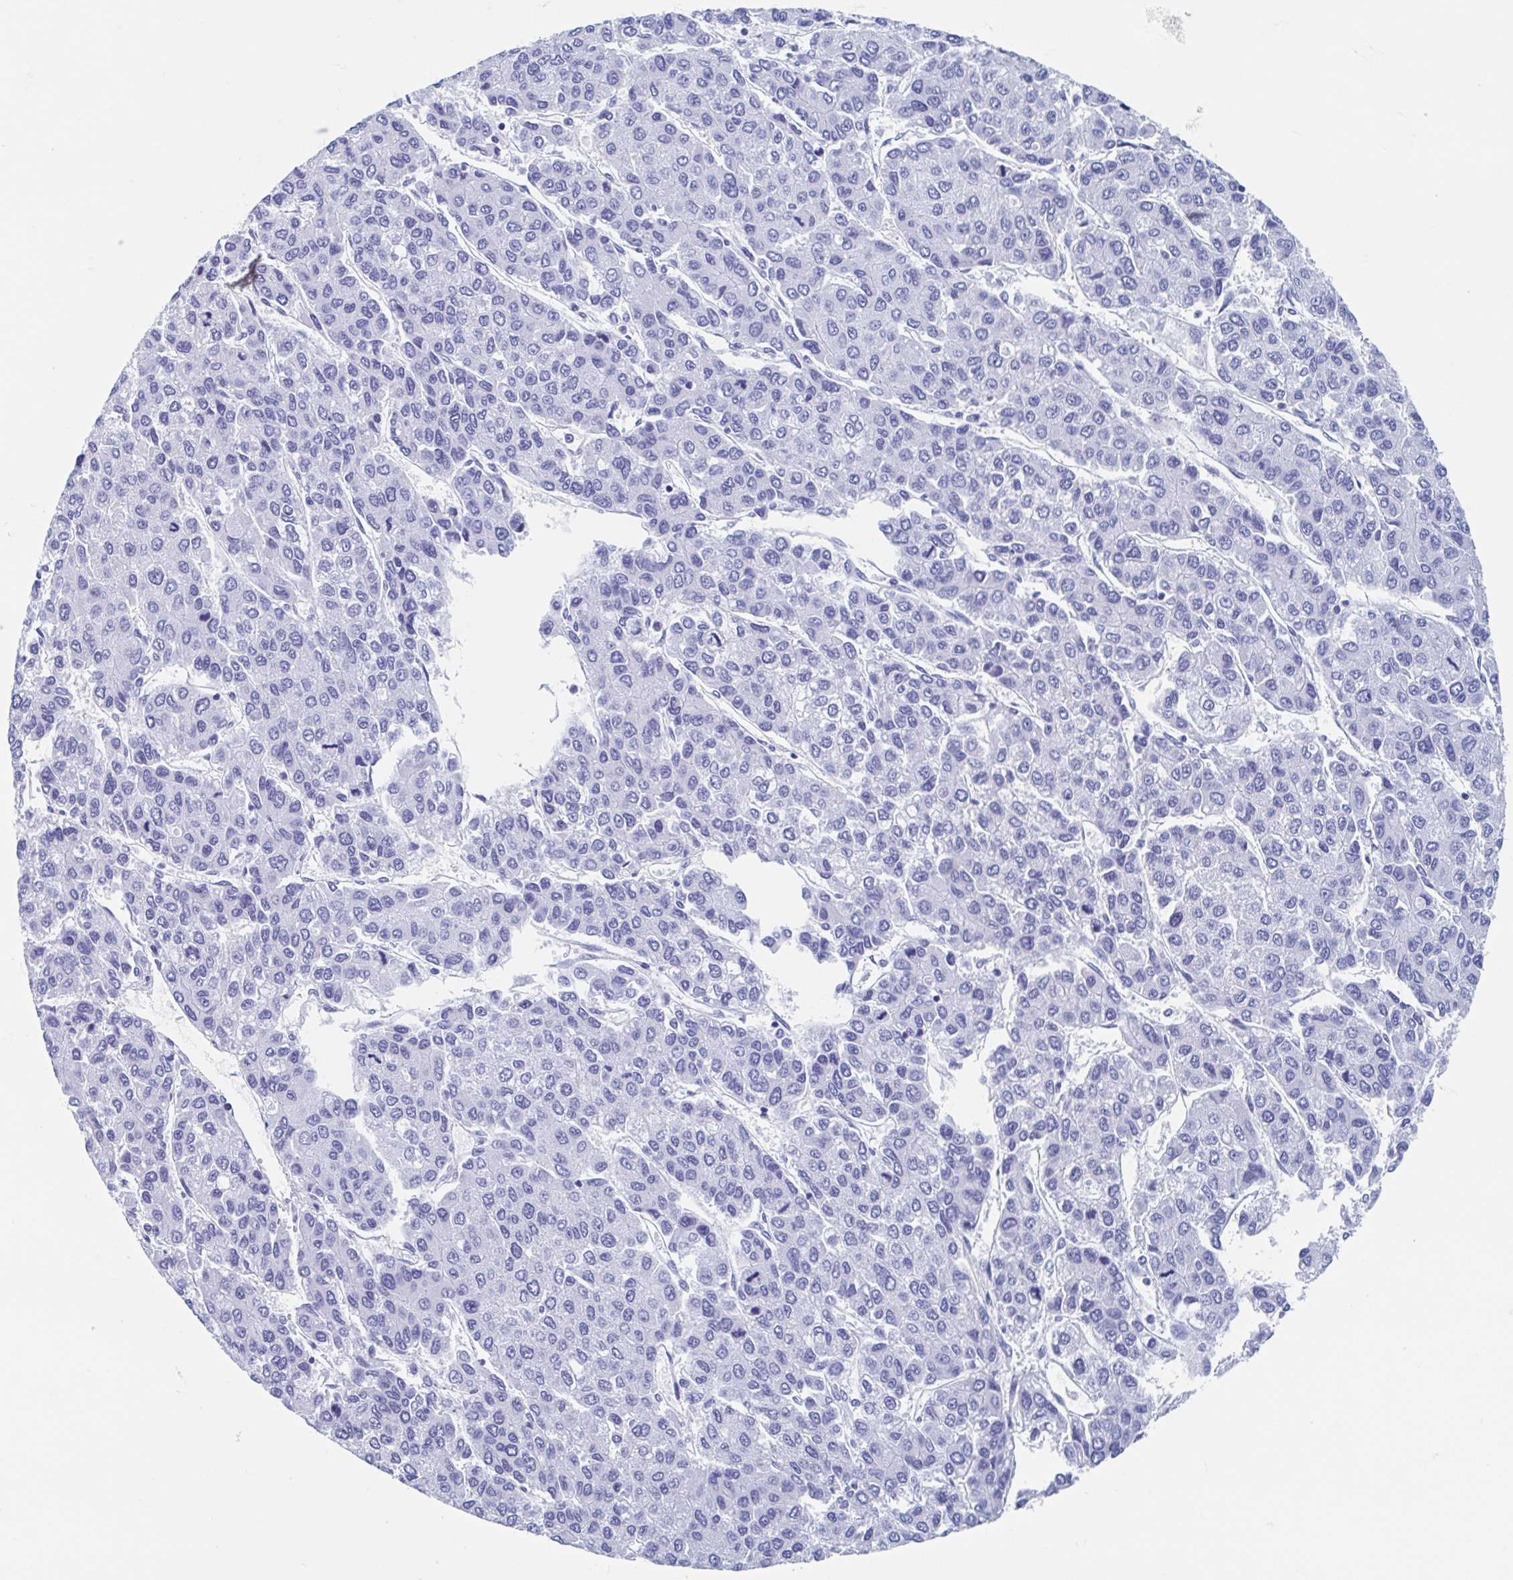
{"staining": {"intensity": "negative", "quantity": "none", "location": "none"}, "tissue": "liver cancer", "cell_type": "Tumor cells", "image_type": "cancer", "snomed": [{"axis": "morphology", "description": "Carcinoma, Hepatocellular, NOS"}, {"axis": "topography", "description": "Liver"}], "caption": "The histopathology image reveals no staining of tumor cells in hepatocellular carcinoma (liver).", "gene": "HDGFL1", "patient": {"sex": "female", "age": 66}}